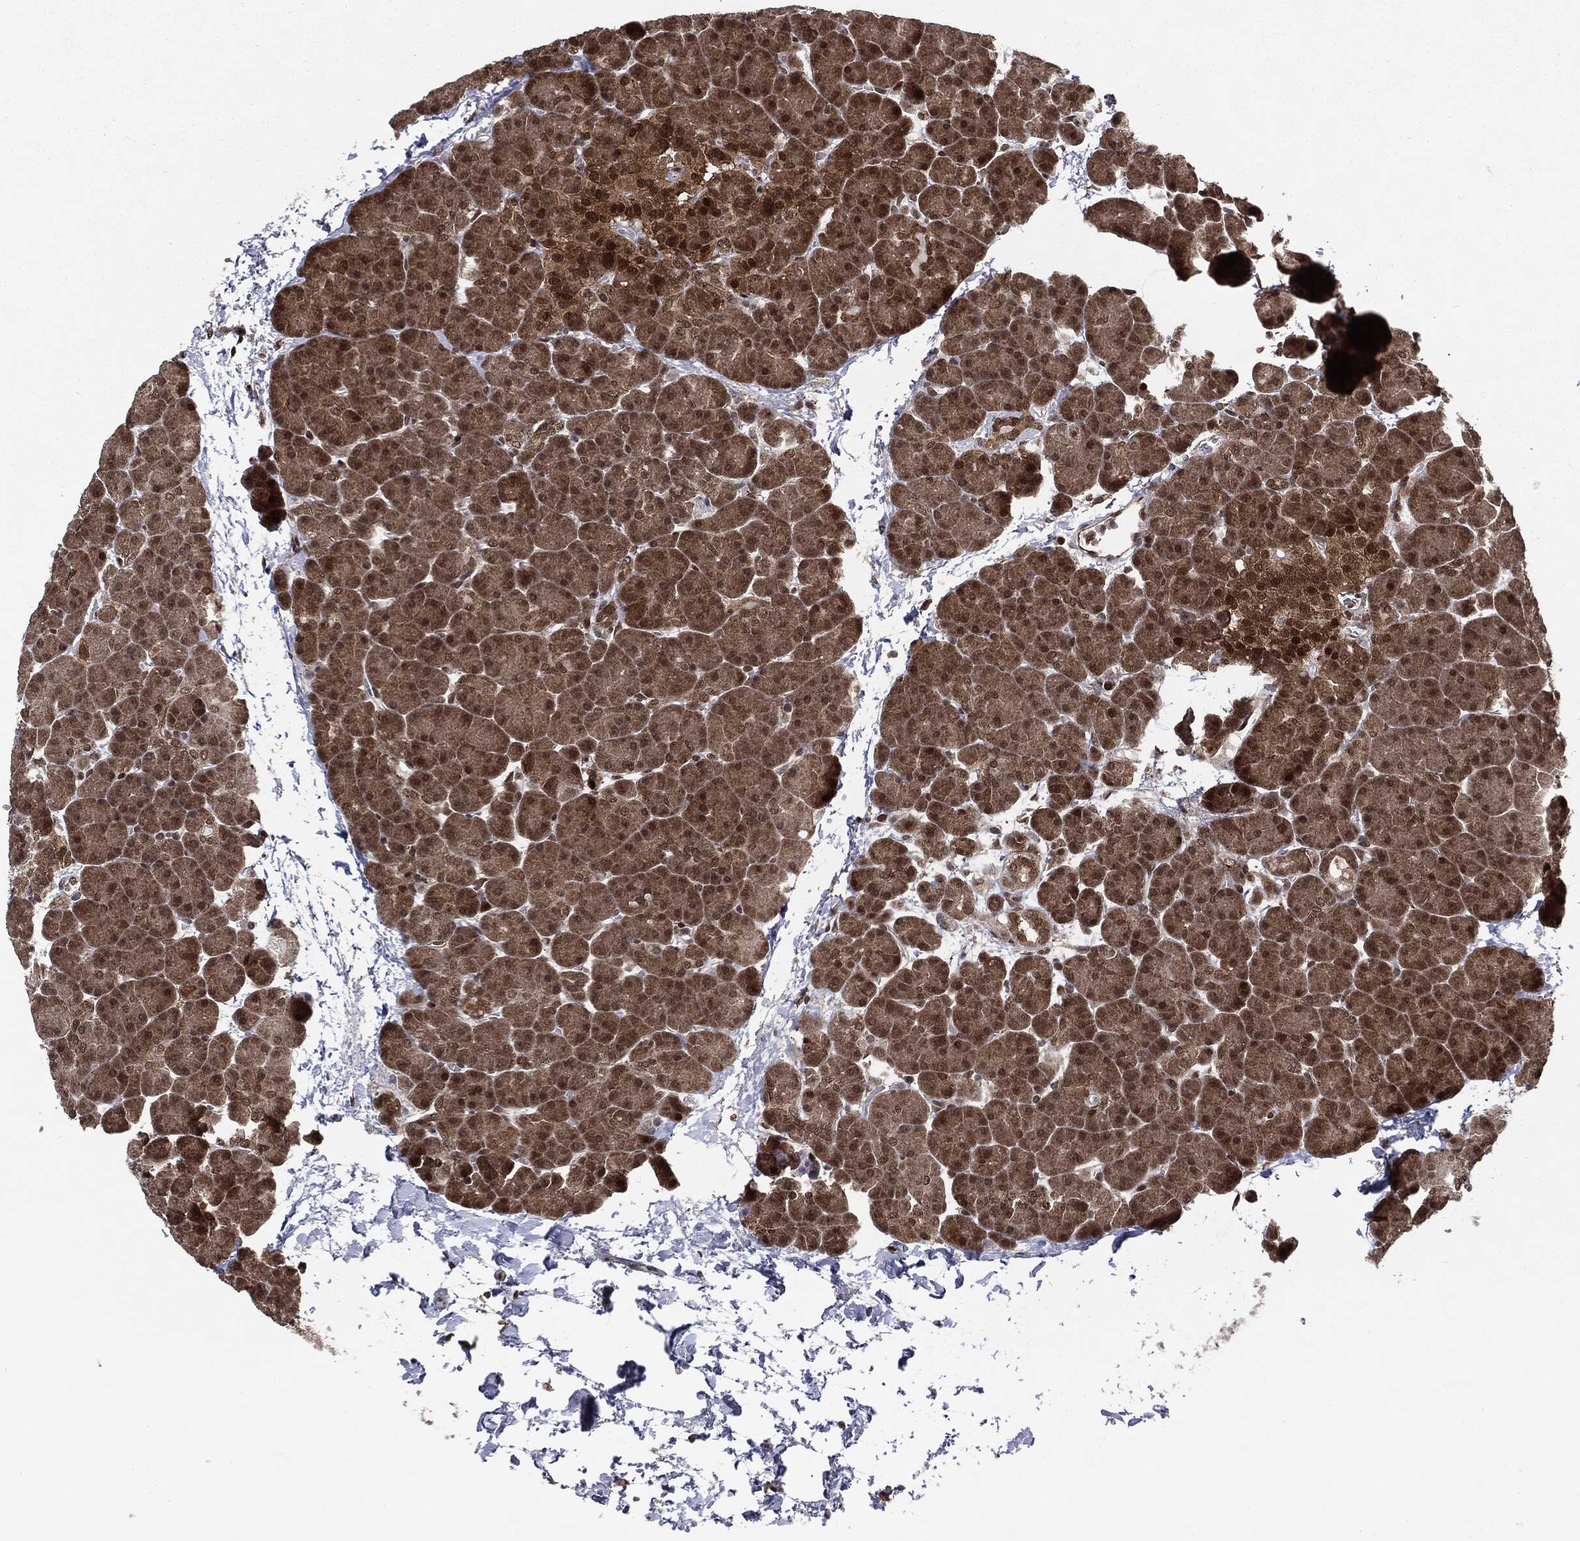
{"staining": {"intensity": "moderate", "quantity": "25%-75%", "location": "cytoplasmic/membranous"}, "tissue": "pancreas", "cell_type": "Exocrine glandular cells", "image_type": "normal", "snomed": [{"axis": "morphology", "description": "Normal tissue, NOS"}, {"axis": "topography", "description": "Pancreas"}], "caption": "The micrograph shows a brown stain indicating the presence of a protein in the cytoplasmic/membranous of exocrine glandular cells in pancreas.", "gene": "PTPA", "patient": {"sex": "female", "age": 44}}